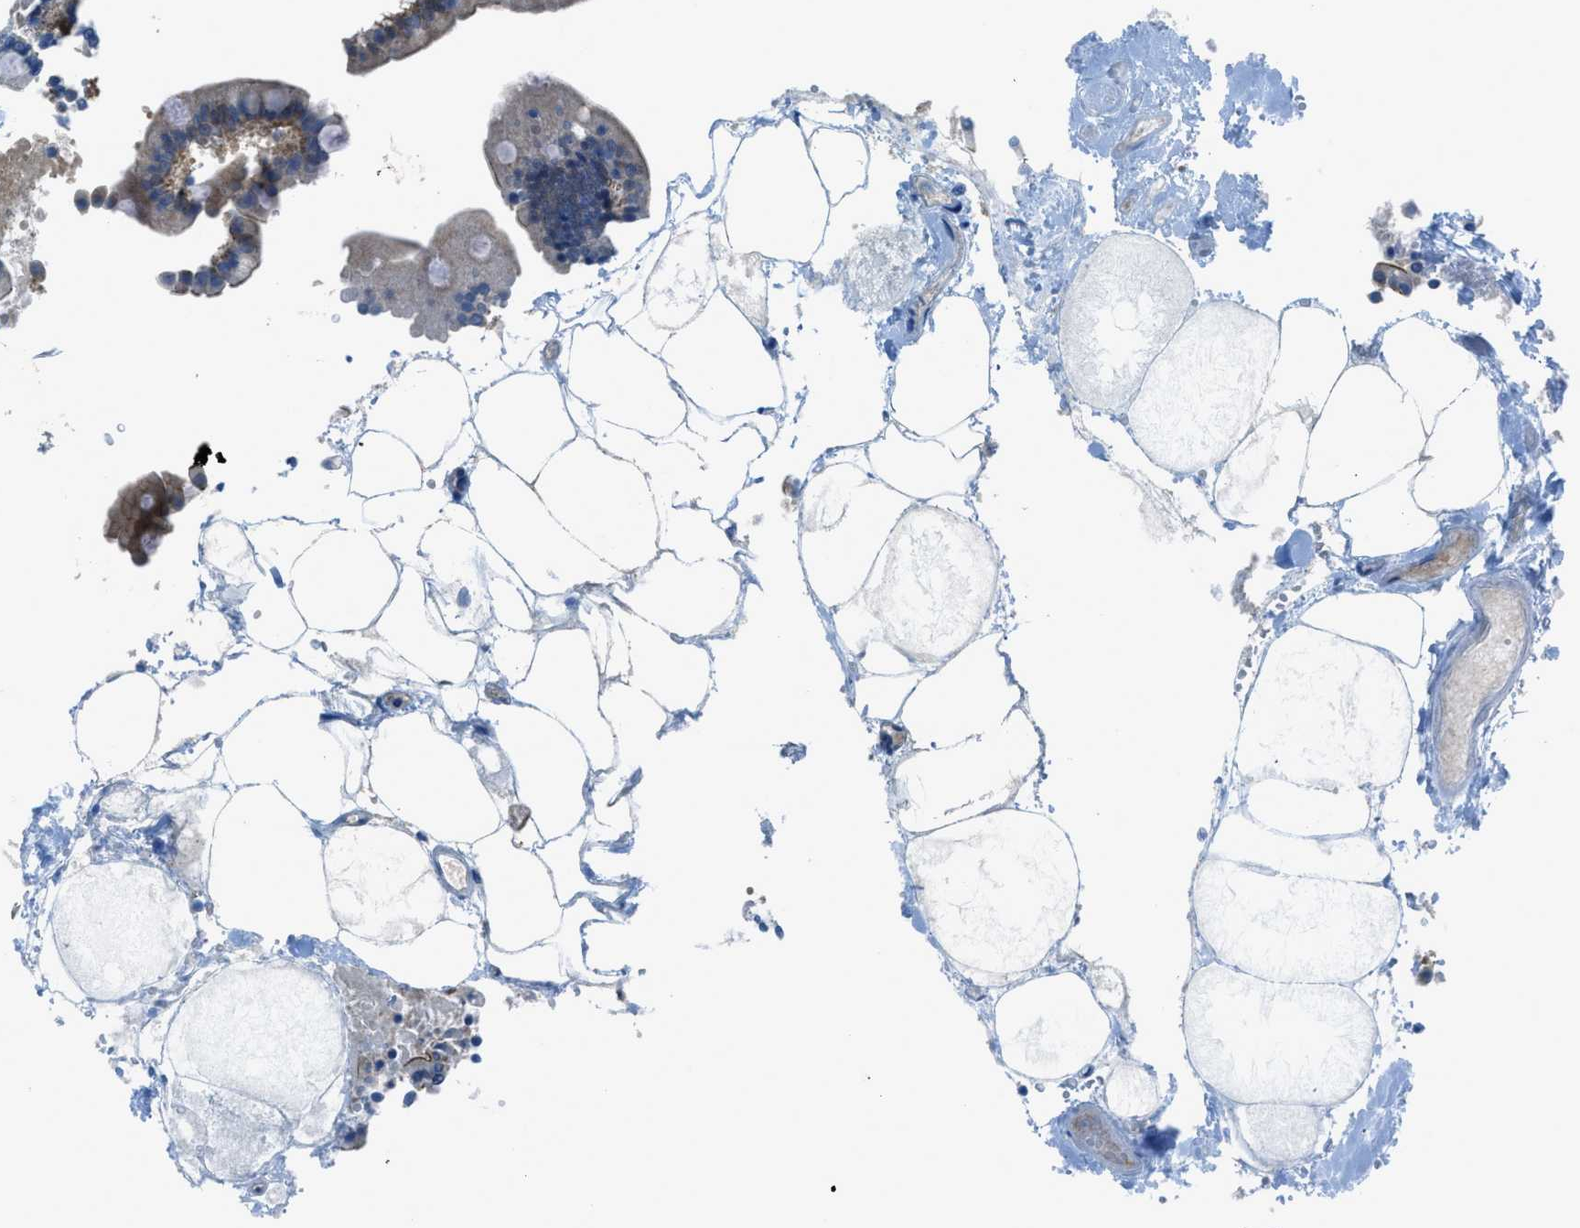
{"staining": {"intensity": "moderate", "quantity": ">75%", "location": "cytoplasmic/membranous"}, "tissue": "duodenum", "cell_type": "Glandular cells", "image_type": "normal", "snomed": [{"axis": "morphology", "description": "Normal tissue, NOS"}, {"axis": "topography", "description": "Duodenum"}], "caption": "Protein staining of benign duodenum exhibits moderate cytoplasmic/membranous positivity in approximately >75% of glandular cells.", "gene": "PRKN", "patient": {"sex": "male", "age": 54}}